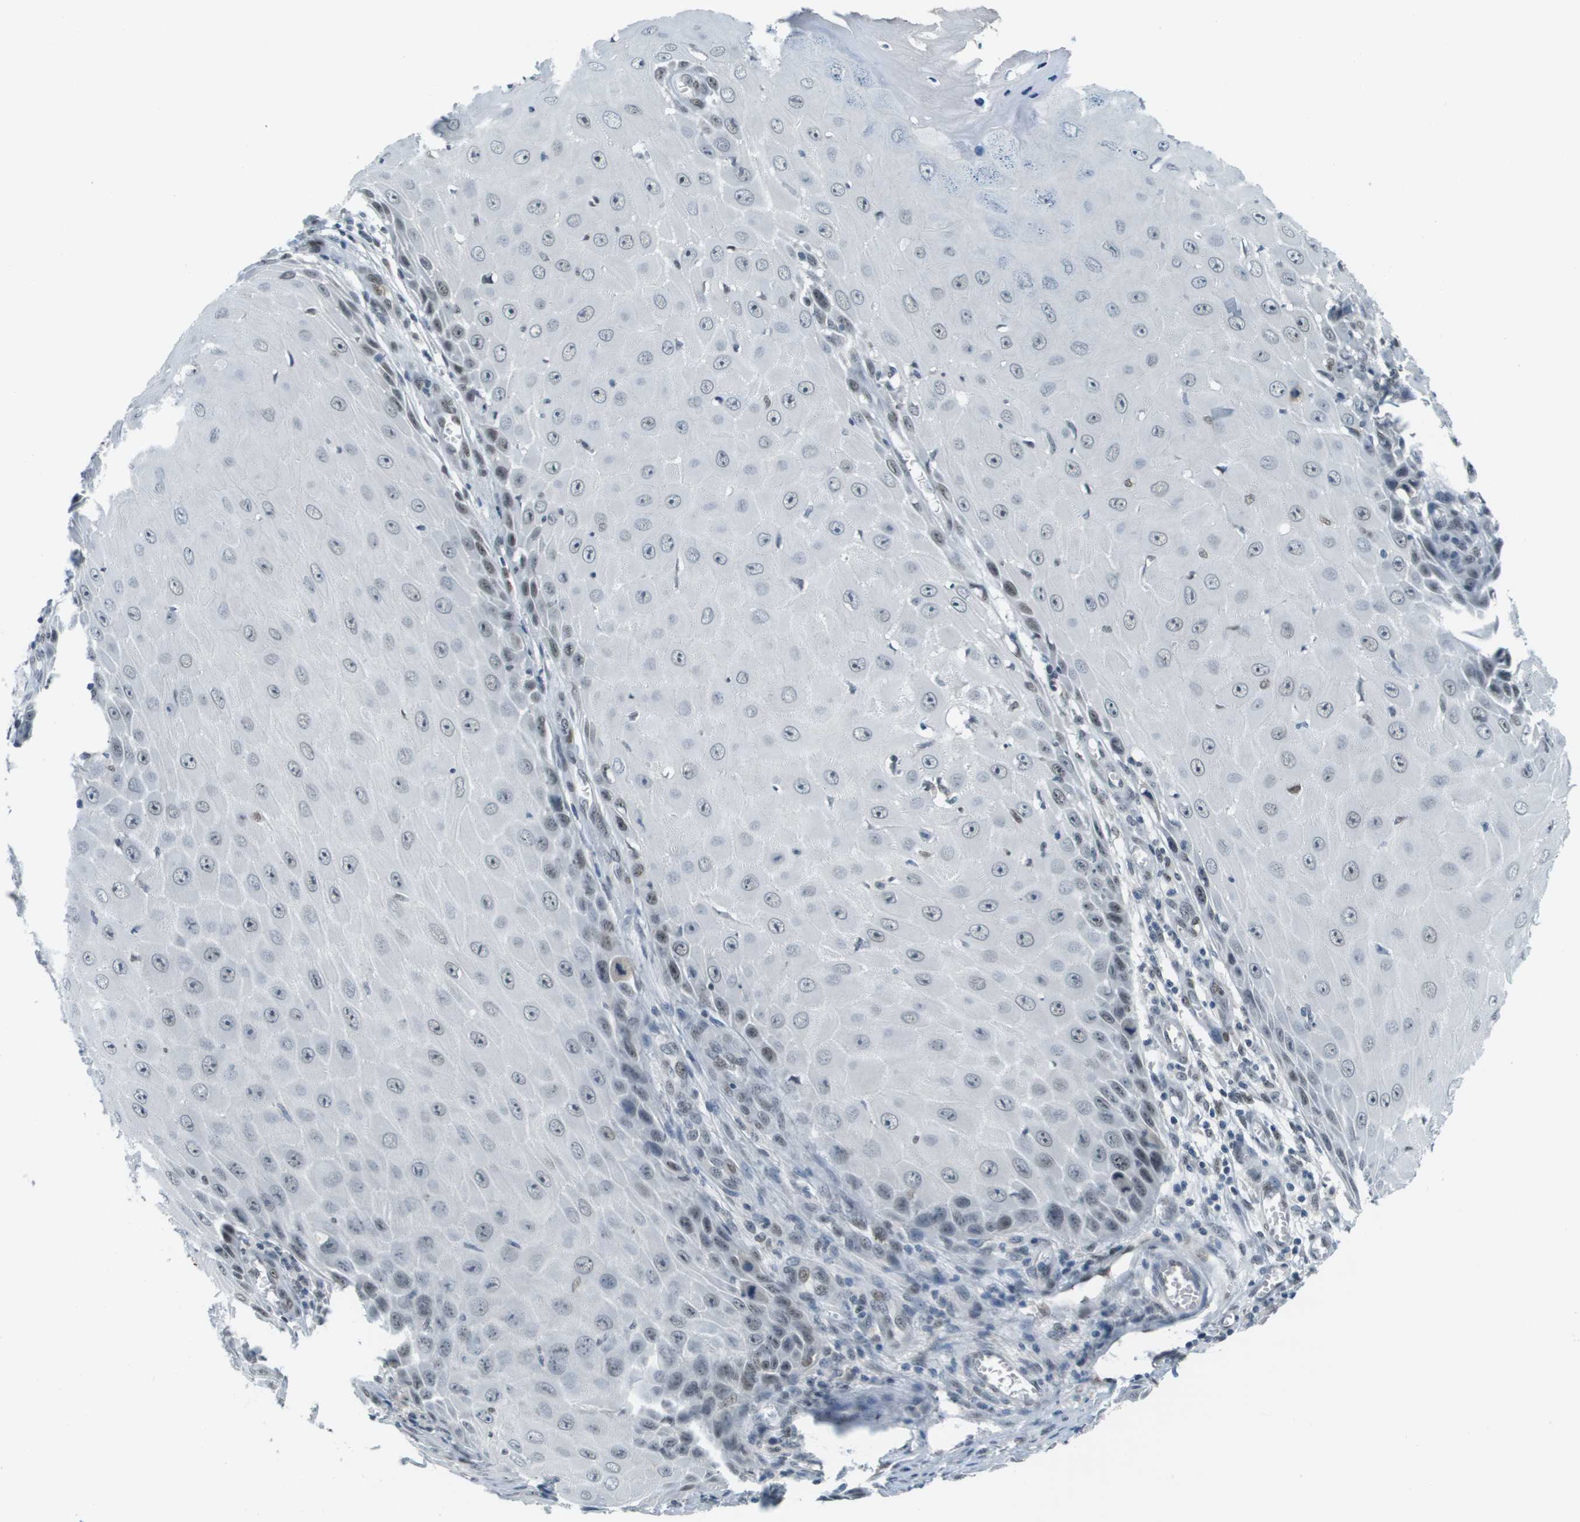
{"staining": {"intensity": "weak", "quantity": "<25%", "location": "nuclear"}, "tissue": "skin cancer", "cell_type": "Tumor cells", "image_type": "cancer", "snomed": [{"axis": "morphology", "description": "Squamous cell carcinoma, NOS"}, {"axis": "topography", "description": "Skin"}], "caption": "Immunohistochemistry (IHC) photomicrograph of neoplastic tissue: skin cancer (squamous cell carcinoma) stained with DAB displays no significant protein expression in tumor cells.", "gene": "CBX5", "patient": {"sex": "female", "age": 73}}